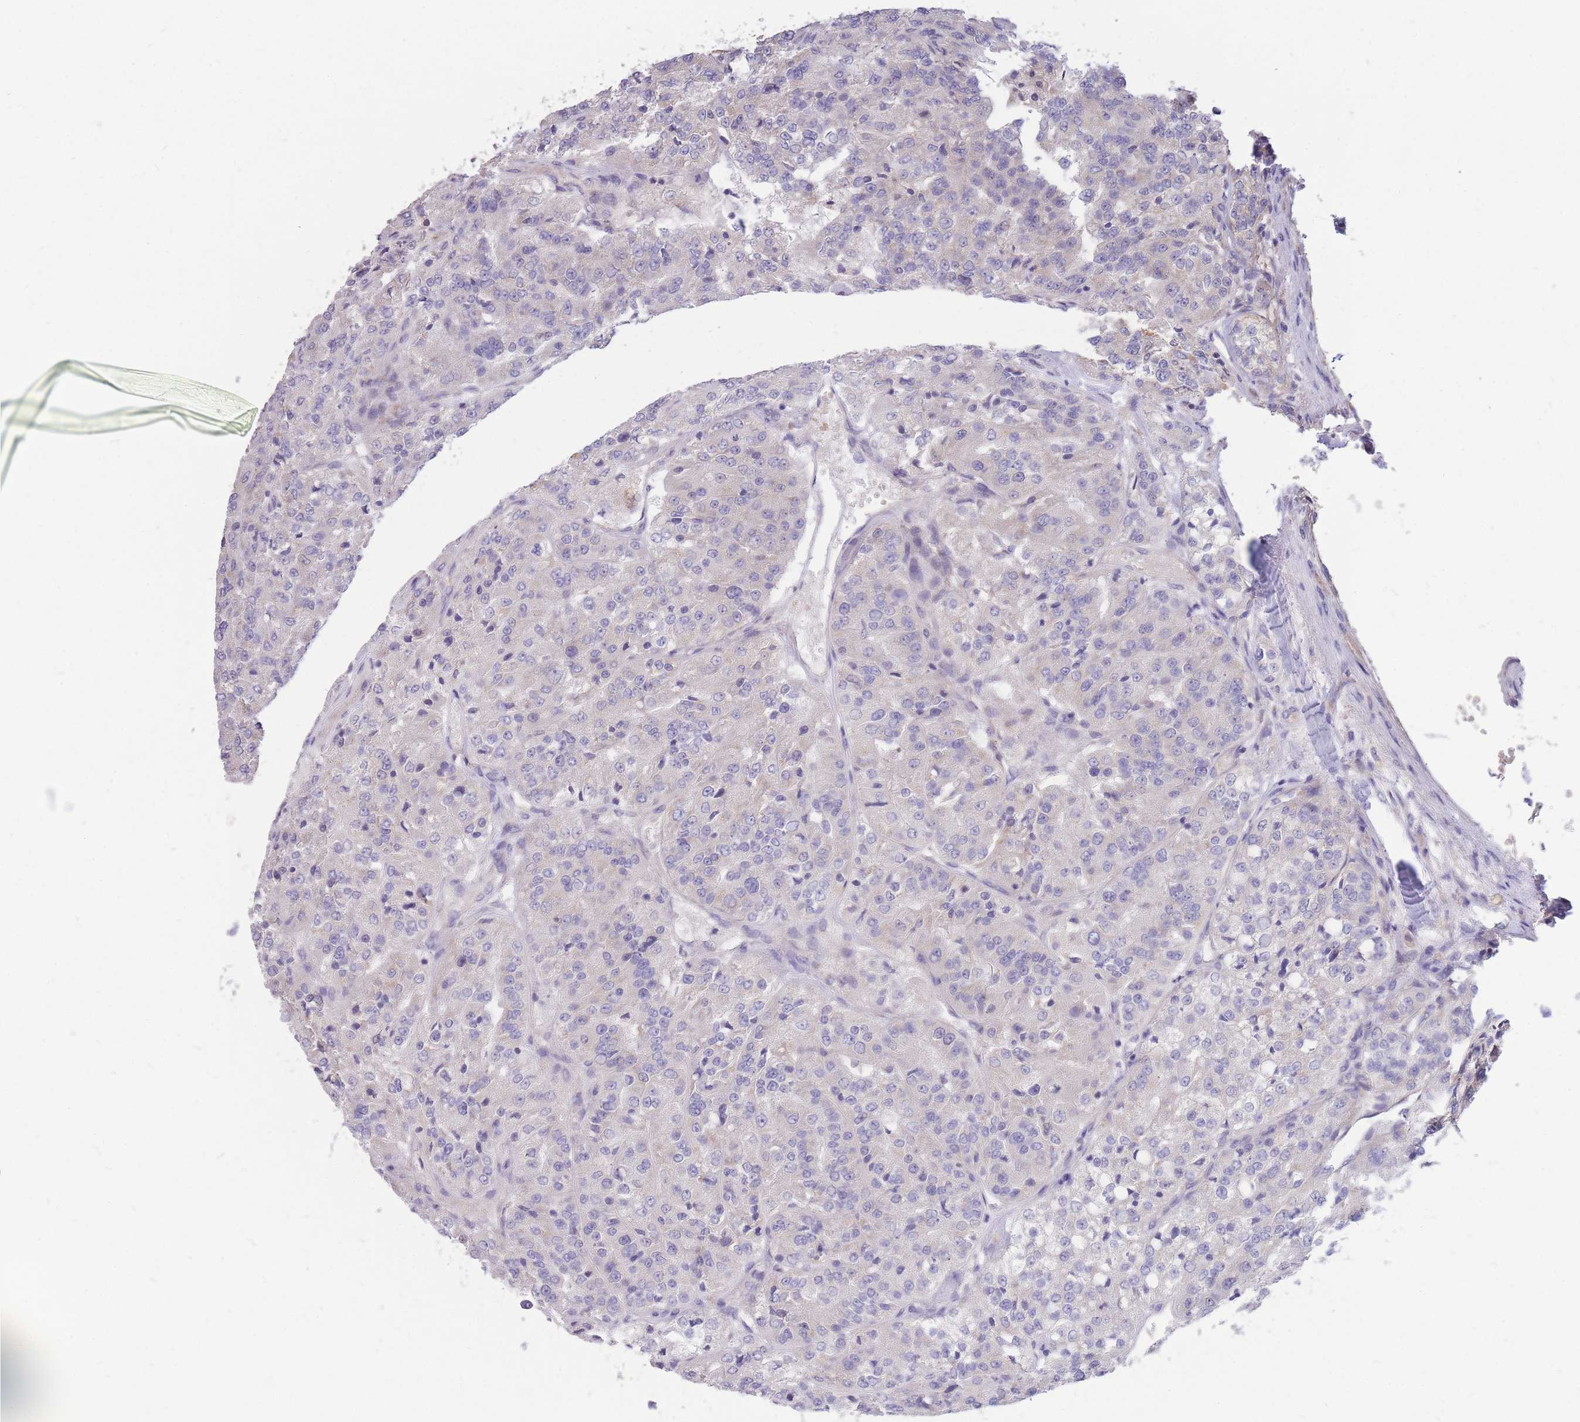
{"staining": {"intensity": "negative", "quantity": "none", "location": "none"}, "tissue": "renal cancer", "cell_type": "Tumor cells", "image_type": "cancer", "snomed": [{"axis": "morphology", "description": "Adenocarcinoma, NOS"}, {"axis": "topography", "description": "Kidney"}], "caption": "Photomicrograph shows no protein expression in tumor cells of renal cancer (adenocarcinoma) tissue. (Stains: DAB immunohistochemistry with hematoxylin counter stain, Microscopy: brightfield microscopy at high magnification).", "gene": "MRPS9", "patient": {"sex": "female", "age": 63}}